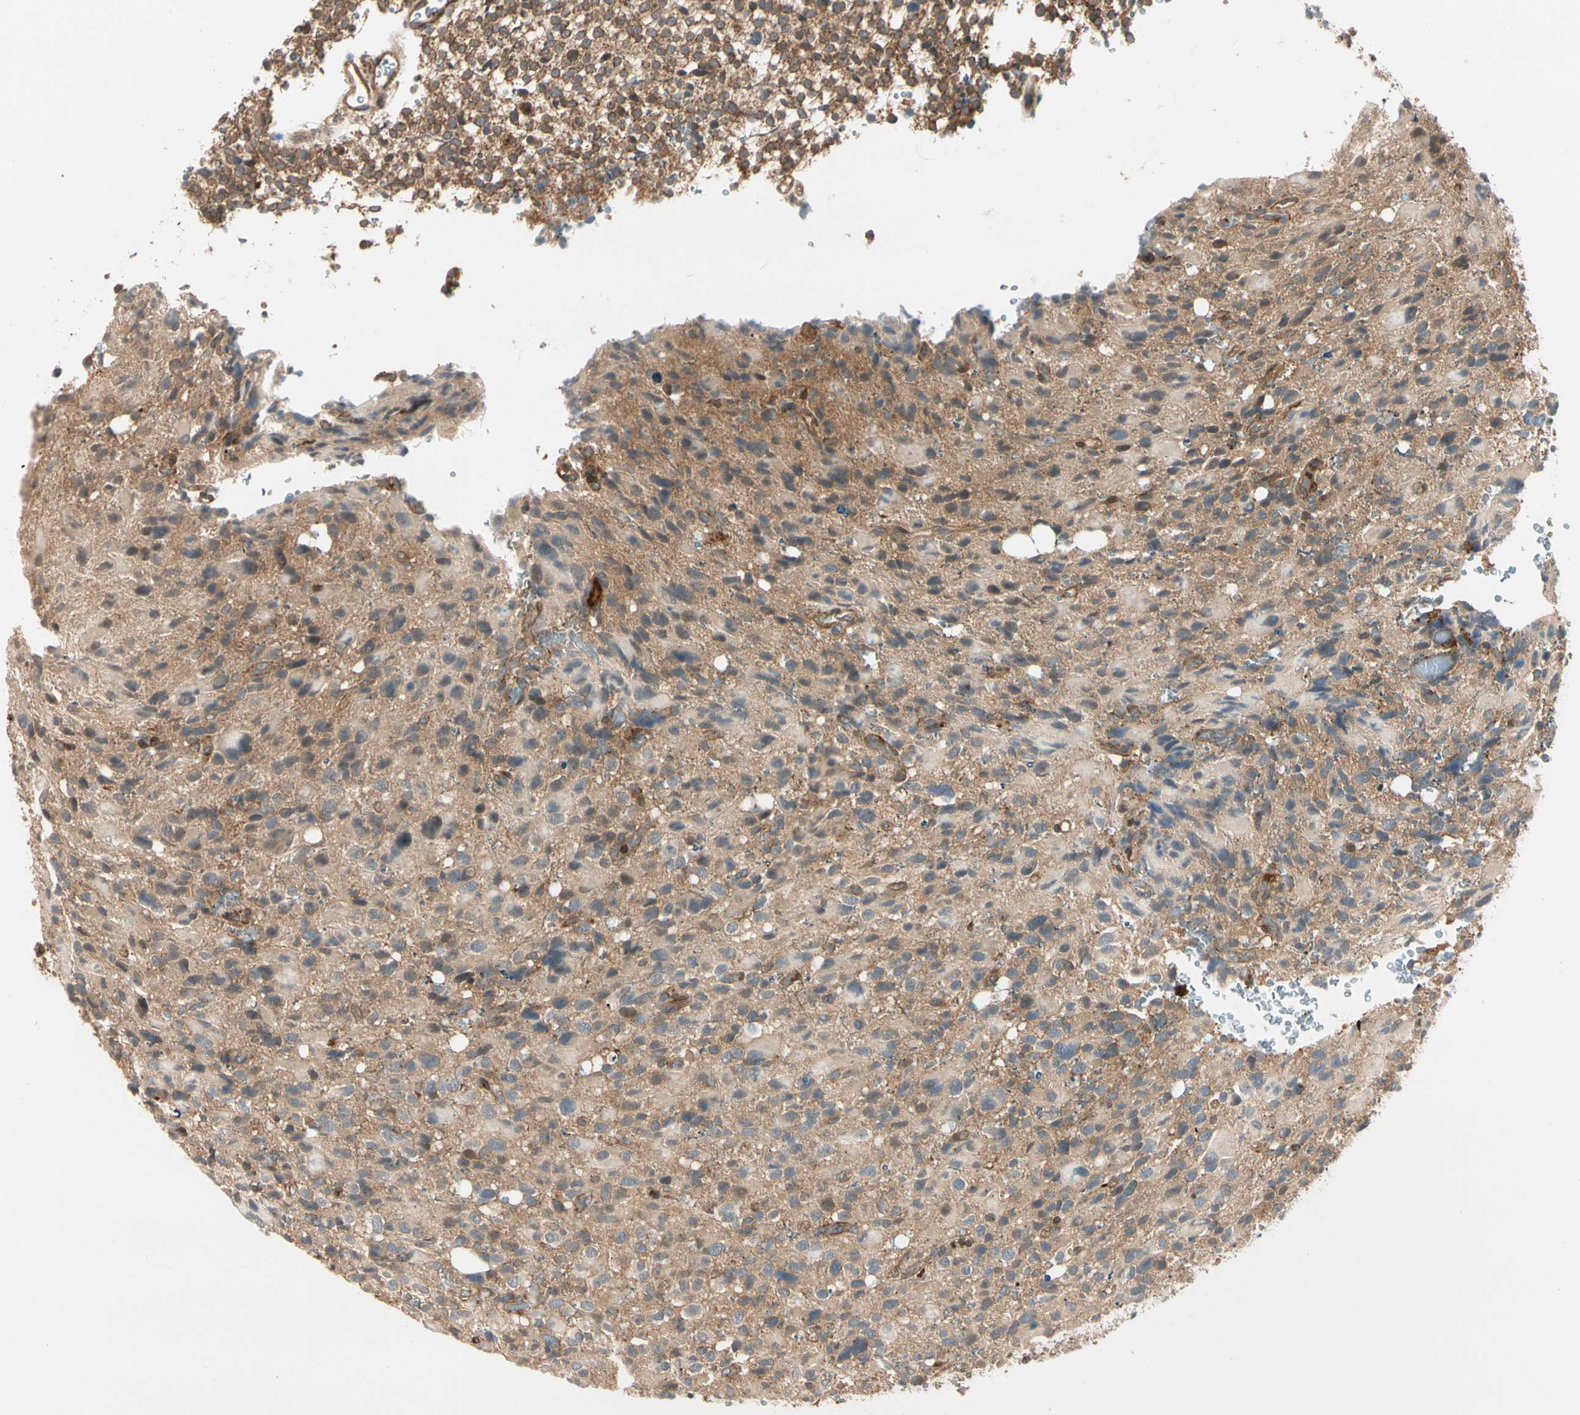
{"staining": {"intensity": "strong", "quantity": "25%-75%", "location": "cytoplasmic/membranous"}, "tissue": "glioma", "cell_type": "Tumor cells", "image_type": "cancer", "snomed": [{"axis": "morphology", "description": "Glioma, malignant, High grade"}, {"axis": "topography", "description": "Brain"}], "caption": "A photomicrograph of high-grade glioma (malignant) stained for a protein reveals strong cytoplasmic/membranous brown staining in tumor cells.", "gene": "ROCK2", "patient": {"sex": "male", "age": 48}}